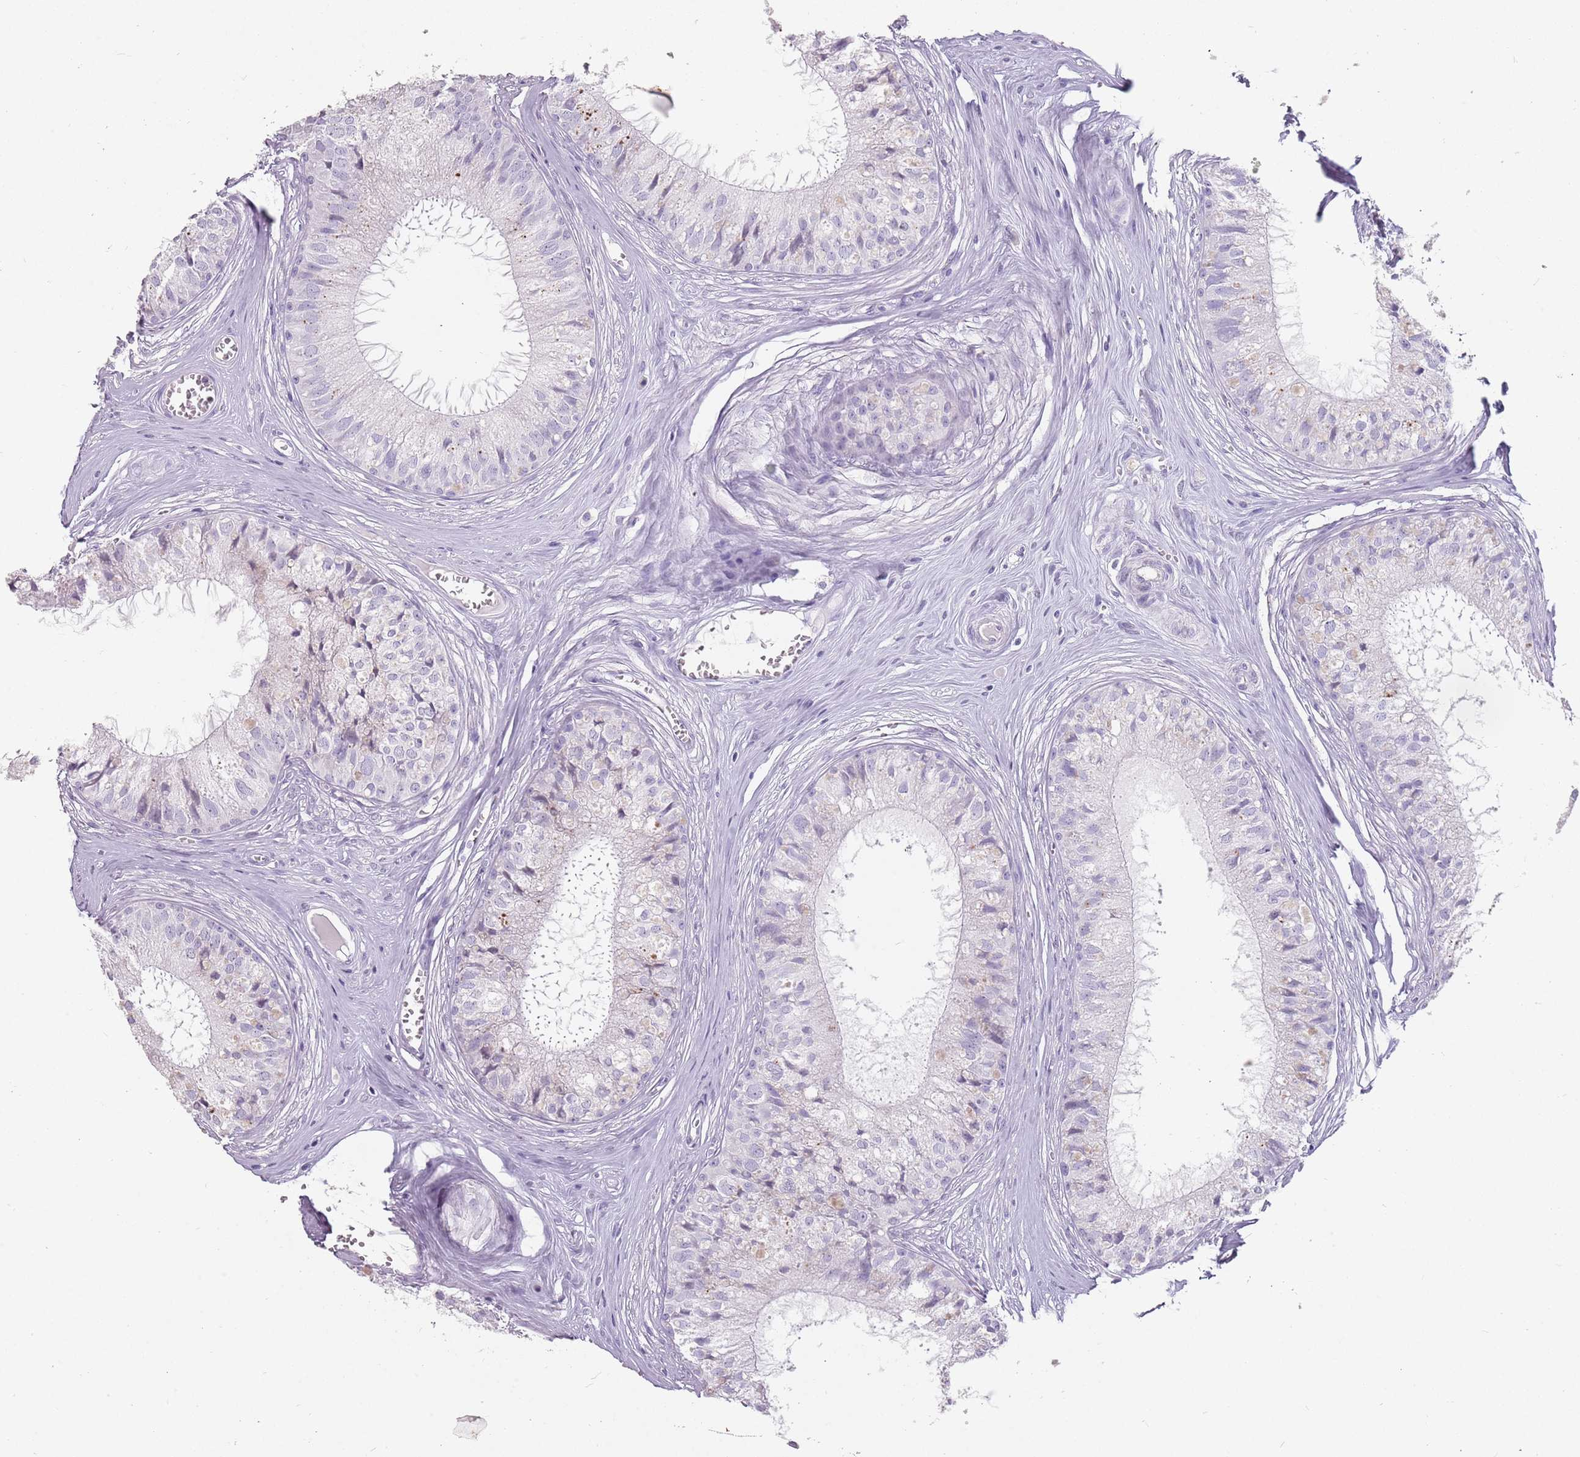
{"staining": {"intensity": "negative", "quantity": "none", "location": "none"}, "tissue": "epididymis", "cell_type": "Glandular cells", "image_type": "normal", "snomed": [{"axis": "morphology", "description": "Normal tissue, NOS"}, {"axis": "topography", "description": "Epididymis"}], "caption": "Immunohistochemistry micrograph of normal epididymis: epididymis stained with DAB (3,3'-diaminobenzidine) shows no significant protein staining in glandular cells. (DAB (3,3'-diaminobenzidine) IHC, high magnification).", "gene": "DDX4", "patient": {"sex": "male", "age": 36}}